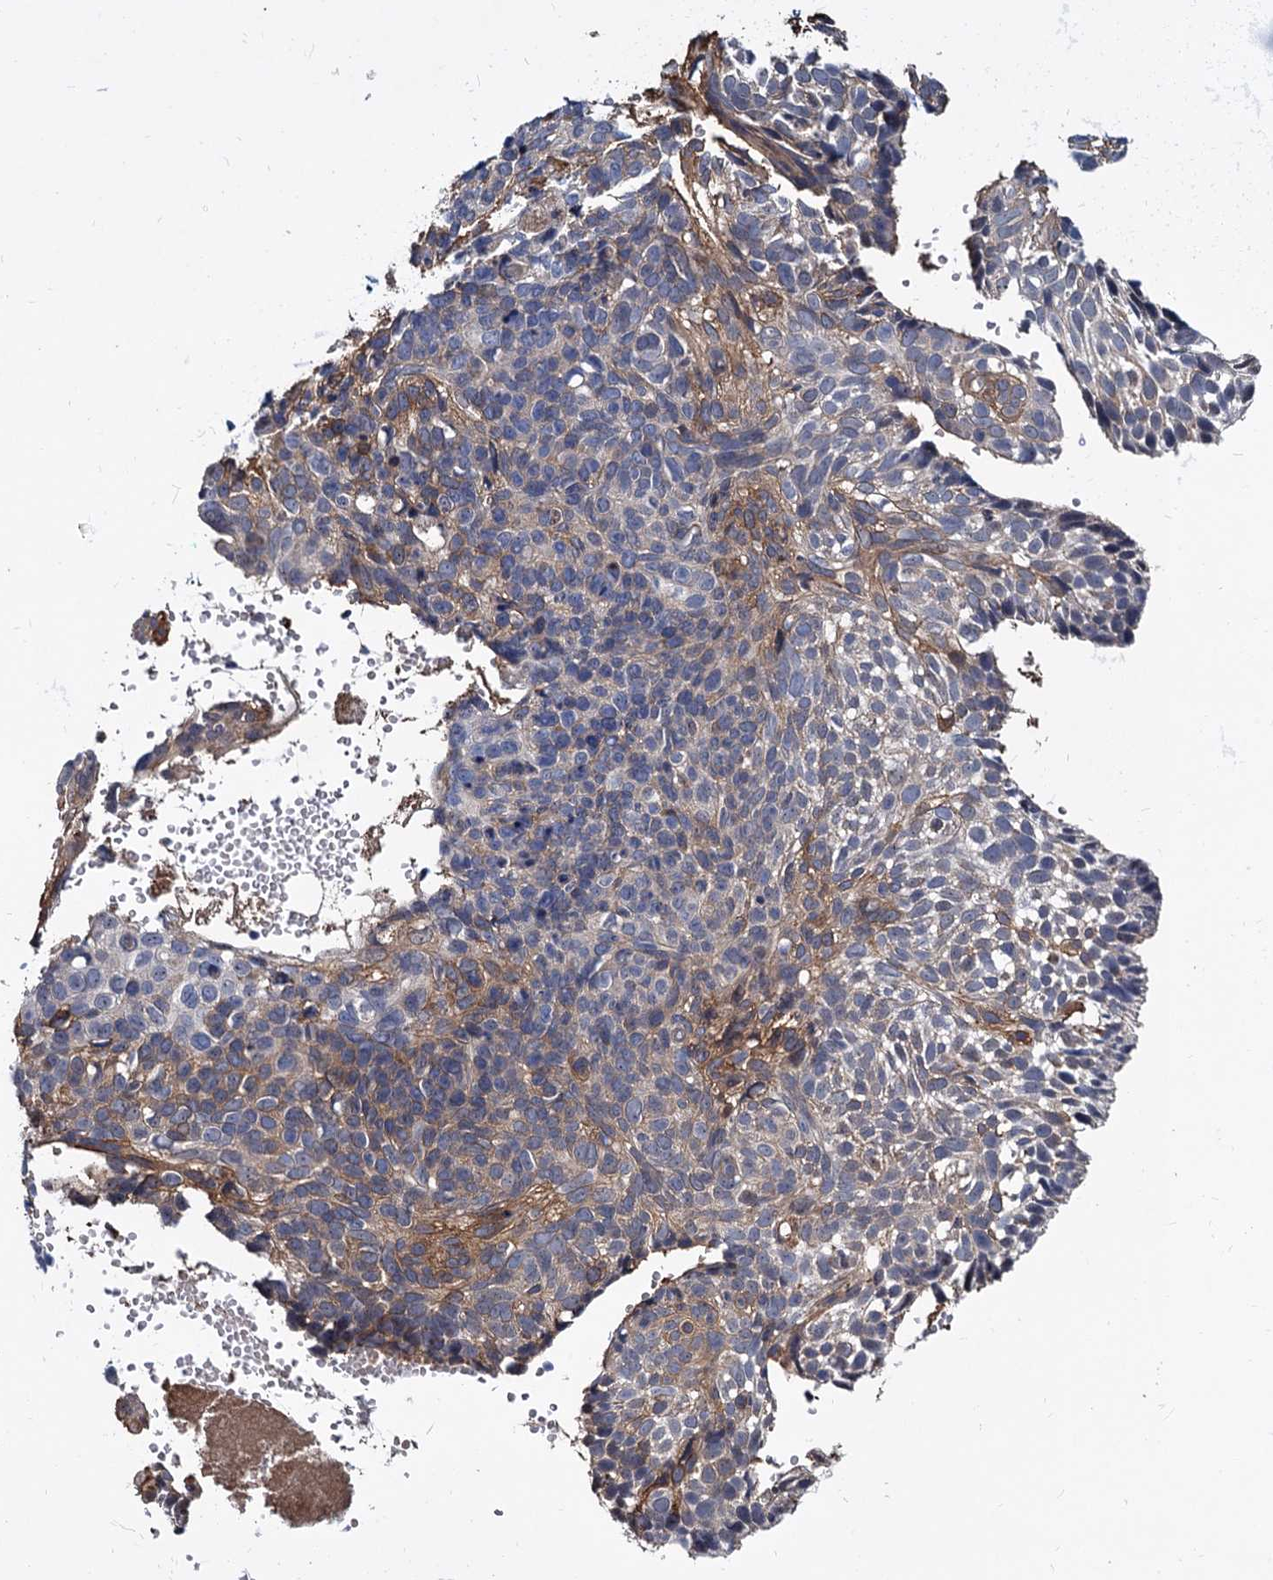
{"staining": {"intensity": "moderate", "quantity": "<25%", "location": "cytoplasmic/membranous"}, "tissue": "skin cancer", "cell_type": "Tumor cells", "image_type": "cancer", "snomed": [{"axis": "morphology", "description": "Normal tissue, NOS"}, {"axis": "morphology", "description": "Basal cell carcinoma"}, {"axis": "topography", "description": "Skin"}], "caption": "Immunohistochemistry micrograph of skin cancer (basal cell carcinoma) stained for a protein (brown), which reveals low levels of moderate cytoplasmic/membranous positivity in approximately <25% of tumor cells.", "gene": "SNX15", "patient": {"sex": "male", "age": 66}}